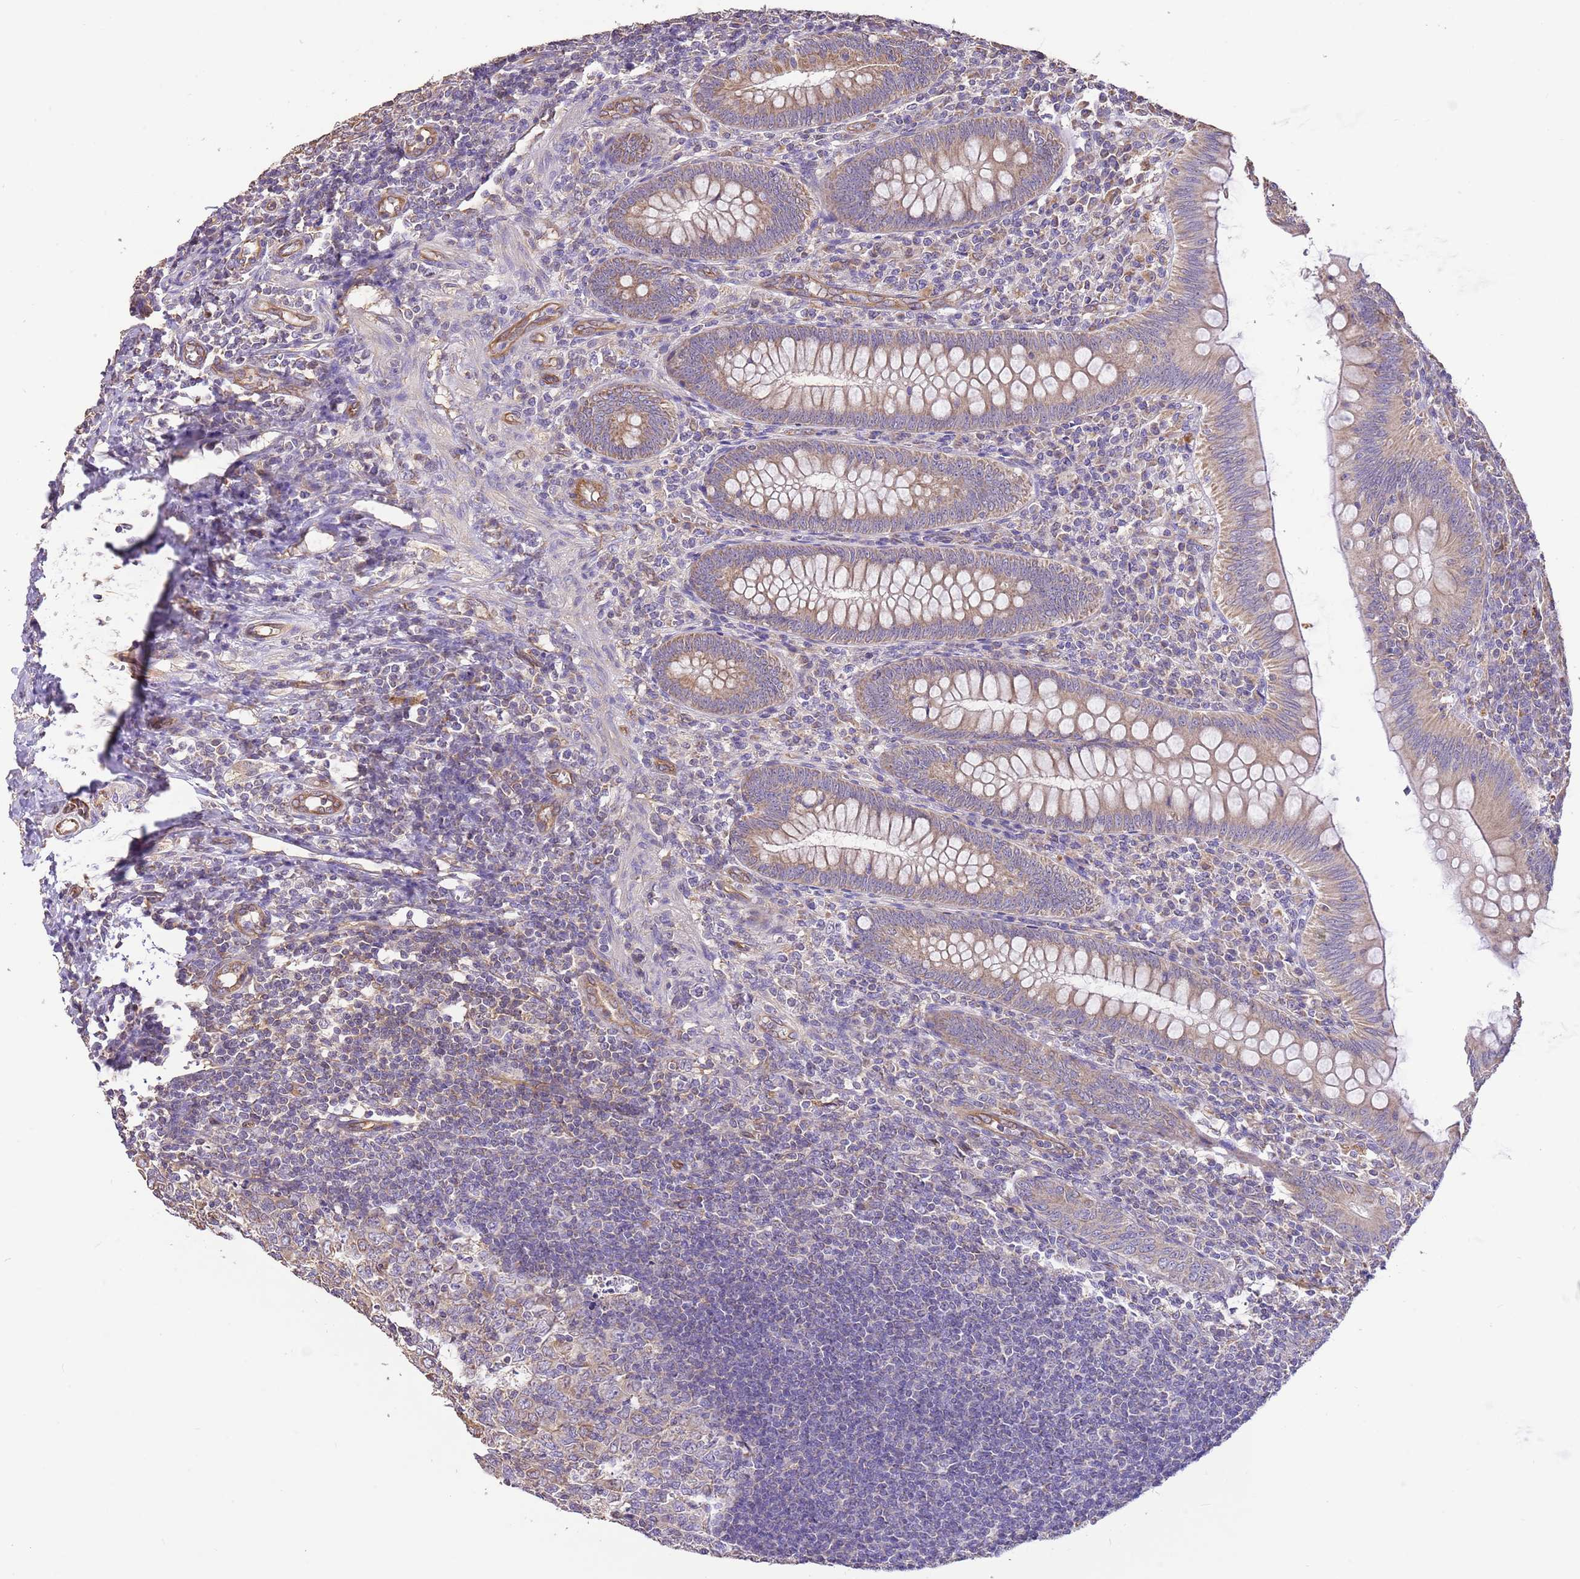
{"staining": {"intensity": "moderate", "quantity": ">75%", "location": "cytoplasmic/membranous"}, "tissue": "appendix", "cell_type": "Glandular cells", "image_type": "normal", "snomed": [{"axis": "morphology", "description": "Normal tissue, NOS"}, {"axis": "topography", "description": "Appendix"}], "caption": "The image reveals a brown stain indicating the presence of a protein in the cytoplasmic/membranous of glandular cells in appendix. The staining was performed using DAB (3,3'-diaminobenzidine) to visualize the protein expression in brown, while the nuclei were stained in blue with hematoxylin (Magnification: 20x).", "gene": "DOCK9", "patient": {"sex": "male", "age": 14}}